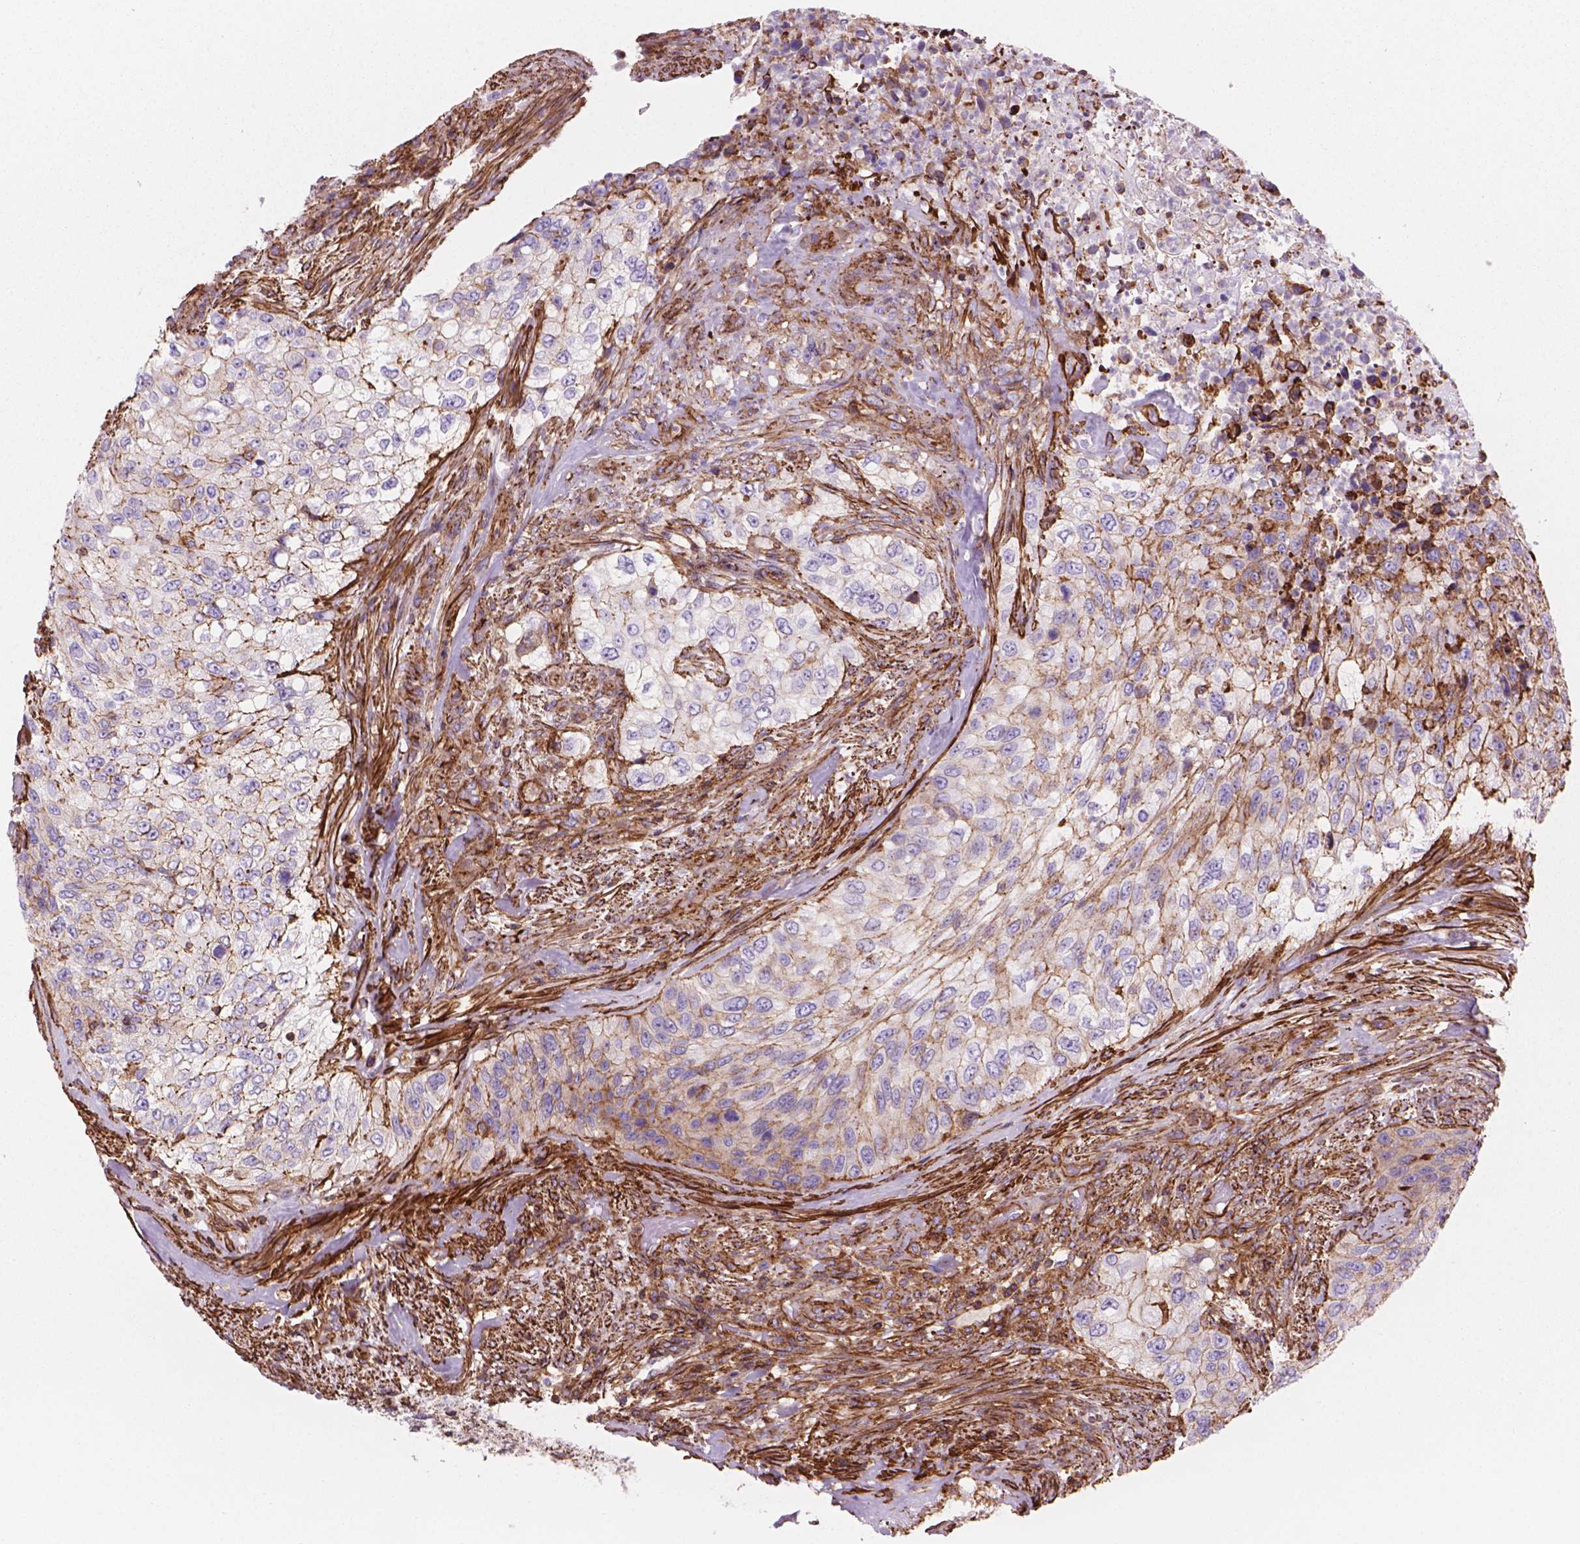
{"staining": {"intensity": "weak", "quantity": "25%-75%", "location": "cytoplasmic/membranous"}, "tissue": "urothelial cancer", "cell_type": "Tumor cells", "image_type": "cancer", "snomed": [{"axis": "morphology", "description": "Urothelial carcinoma, High grade"}, {"axis": "topography", "description": "Urinary bladder"}], "caption": "The micrograph demonstrates a brown stain indicating the presence of a protein in the cytoplasmic/membranous of tumor cells in urothelial carcinoma (high-grade).", "gene": "PATJ", "patient": {"sex": "female", "age": 60}}